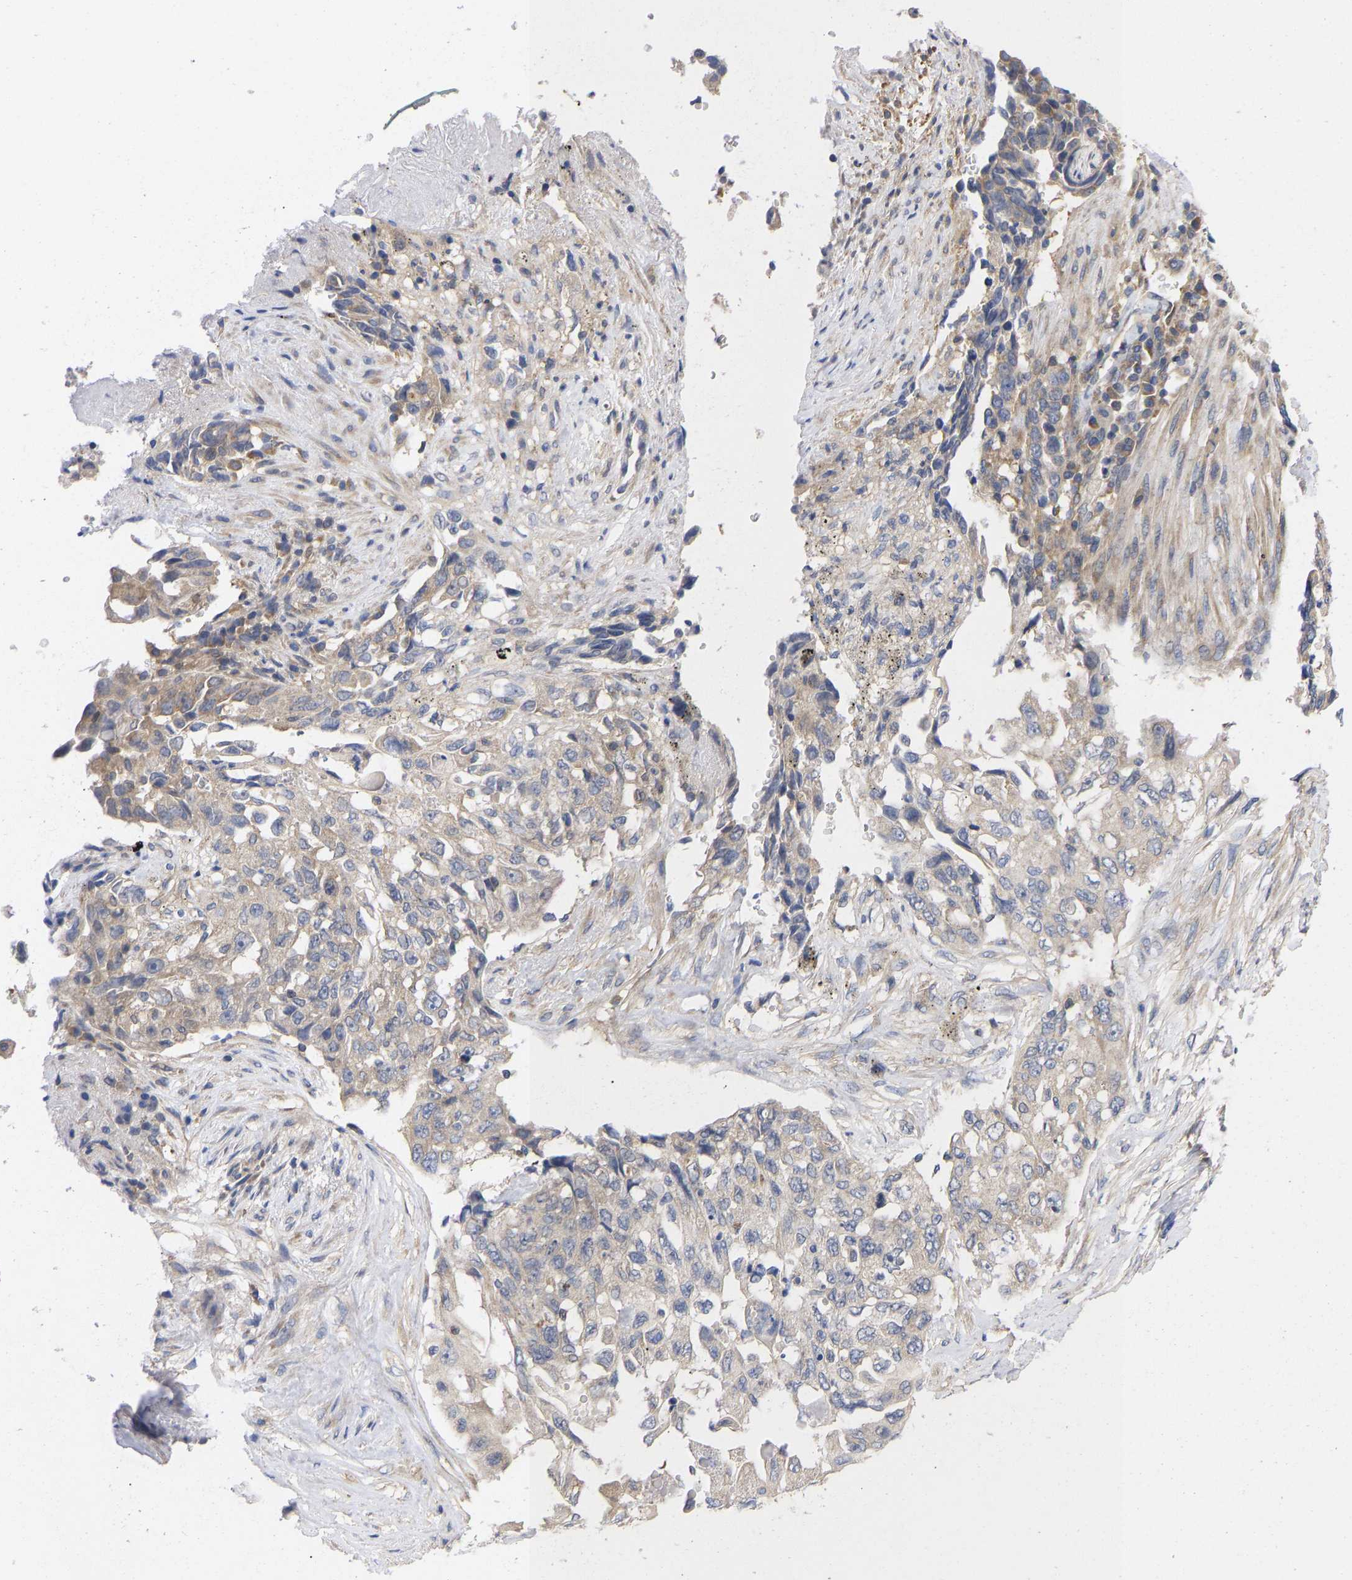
{"staining": {"intensity": "moderate", "quantity": "<25%", "location": "cytoplasmic/membranous"}, "tissue": "lung cancer", "cell_type": "Tumor cells", "image_type": "cancer", "snomed": [{"axis": "morphology", "description": "Adenocarcinoma, NOS"}, {"axis": "topography", "description": "Lung"}], "caption": "There is low levels of moderate cytoplasmic/membranous expression in tumor cells of adenocarcinoma (lung), as demonstrated by immunohistochemical staining (brown color).", "gene": "MAP2K3", "patient": {"sex": "female", "age": 51}}